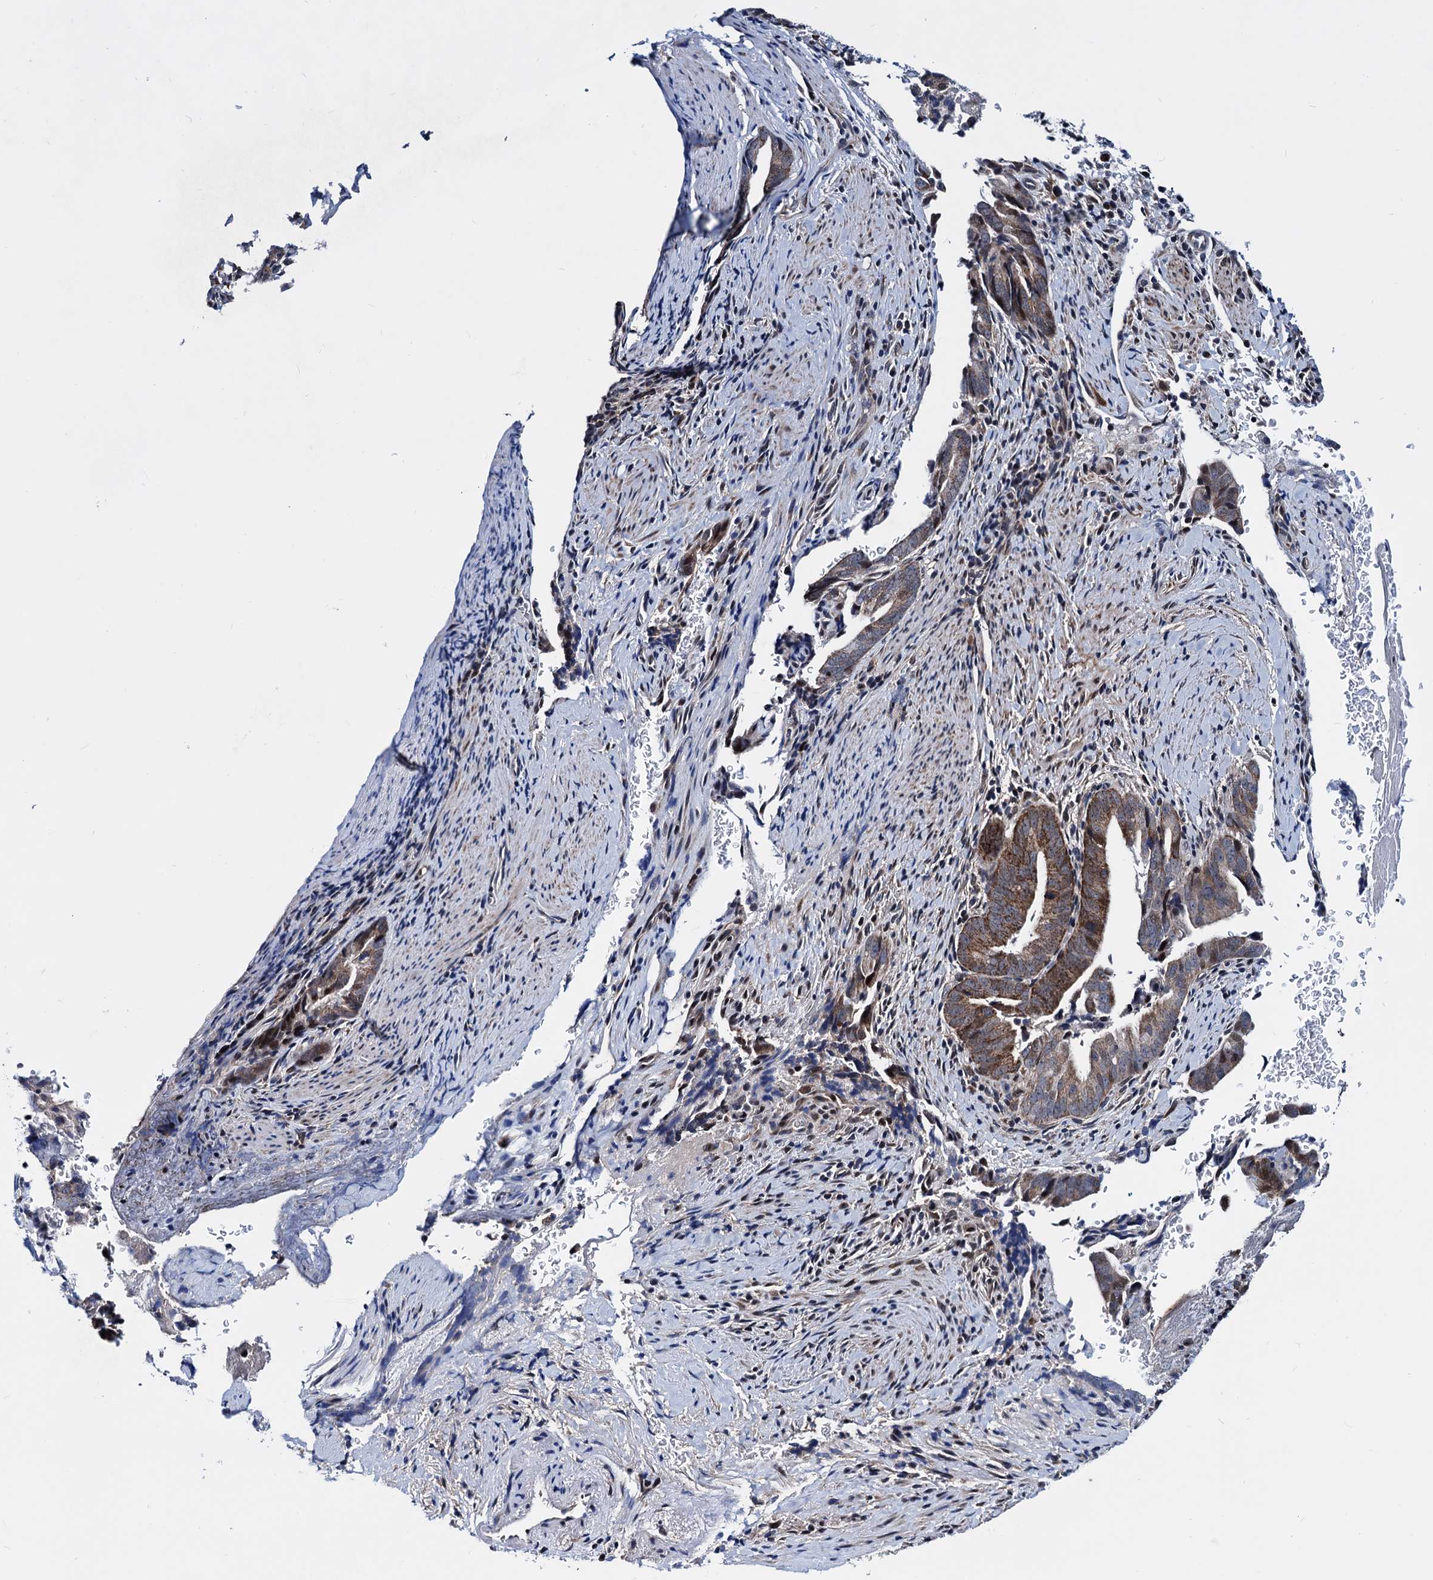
{"staining": {"intensity": "moderate", "quantity": ">75%", "location": "cytoplasmic/membranous"}, "tissue": "pancreatic cancer", "cell_type": "Tumor cells", "image_type": "cancer", "snomed": [{"axis": "morphology", "description": "Adenocarcinoma, NOS"}, {"axis": "topography", "description": "Pancreas"}], "caption": "Human pancreatic cancer stained with a brown dye exhibits moderate cytoplasmic/membranous positive positivity in approximately >75% of tumor cells.", "gene": "COA4", "patient": {"sex": "female", "age": 63}}